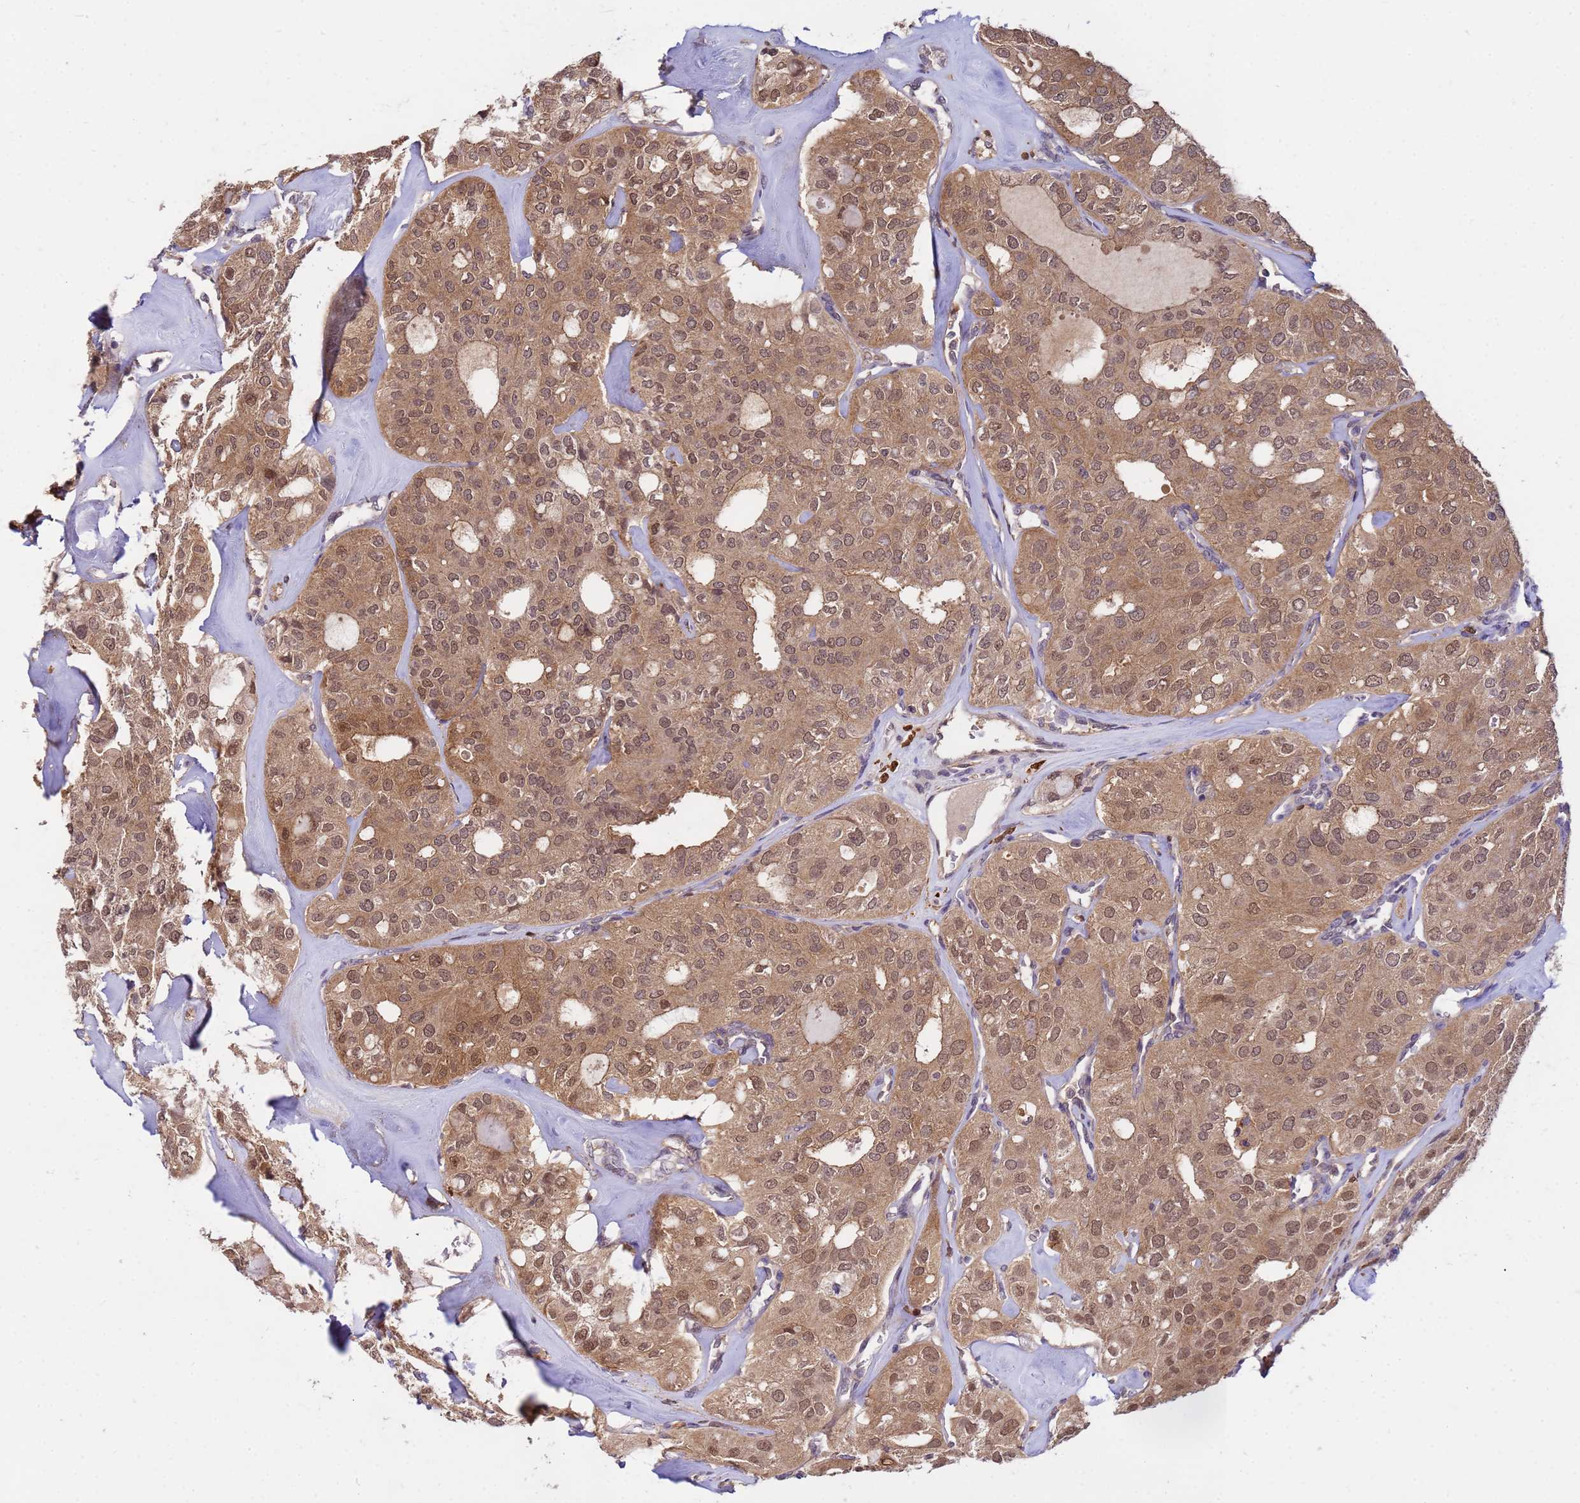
{"staining": {"intensity": "moderate", "quantity": ">75%", "location": "cytoplasmic/membranous,nuclear"}, "tissue": "thyroid cancer", "cell_type": "Tumor cells", "image_type": "cancer", "snomed": [{"axis": "morphology", "description": "Follicular adenoma carcinoma, NOS"}, {"axis": "topography", "description": "Thyroid gland"}], "caption": "A brown stain highlights moderate cytoplasmic/membranous and nuclear staining of a protein in human follicular adenoma carcinoma (thyroid) tumor cells. (Stains: DAB (3,3'-diaminobenzidine) in brown, nuclei in blue, Microscopy: brightfield microscopy at high magnification).", "gene": "NPEPPS", "patient": {"sex": "male", "age": 75}}